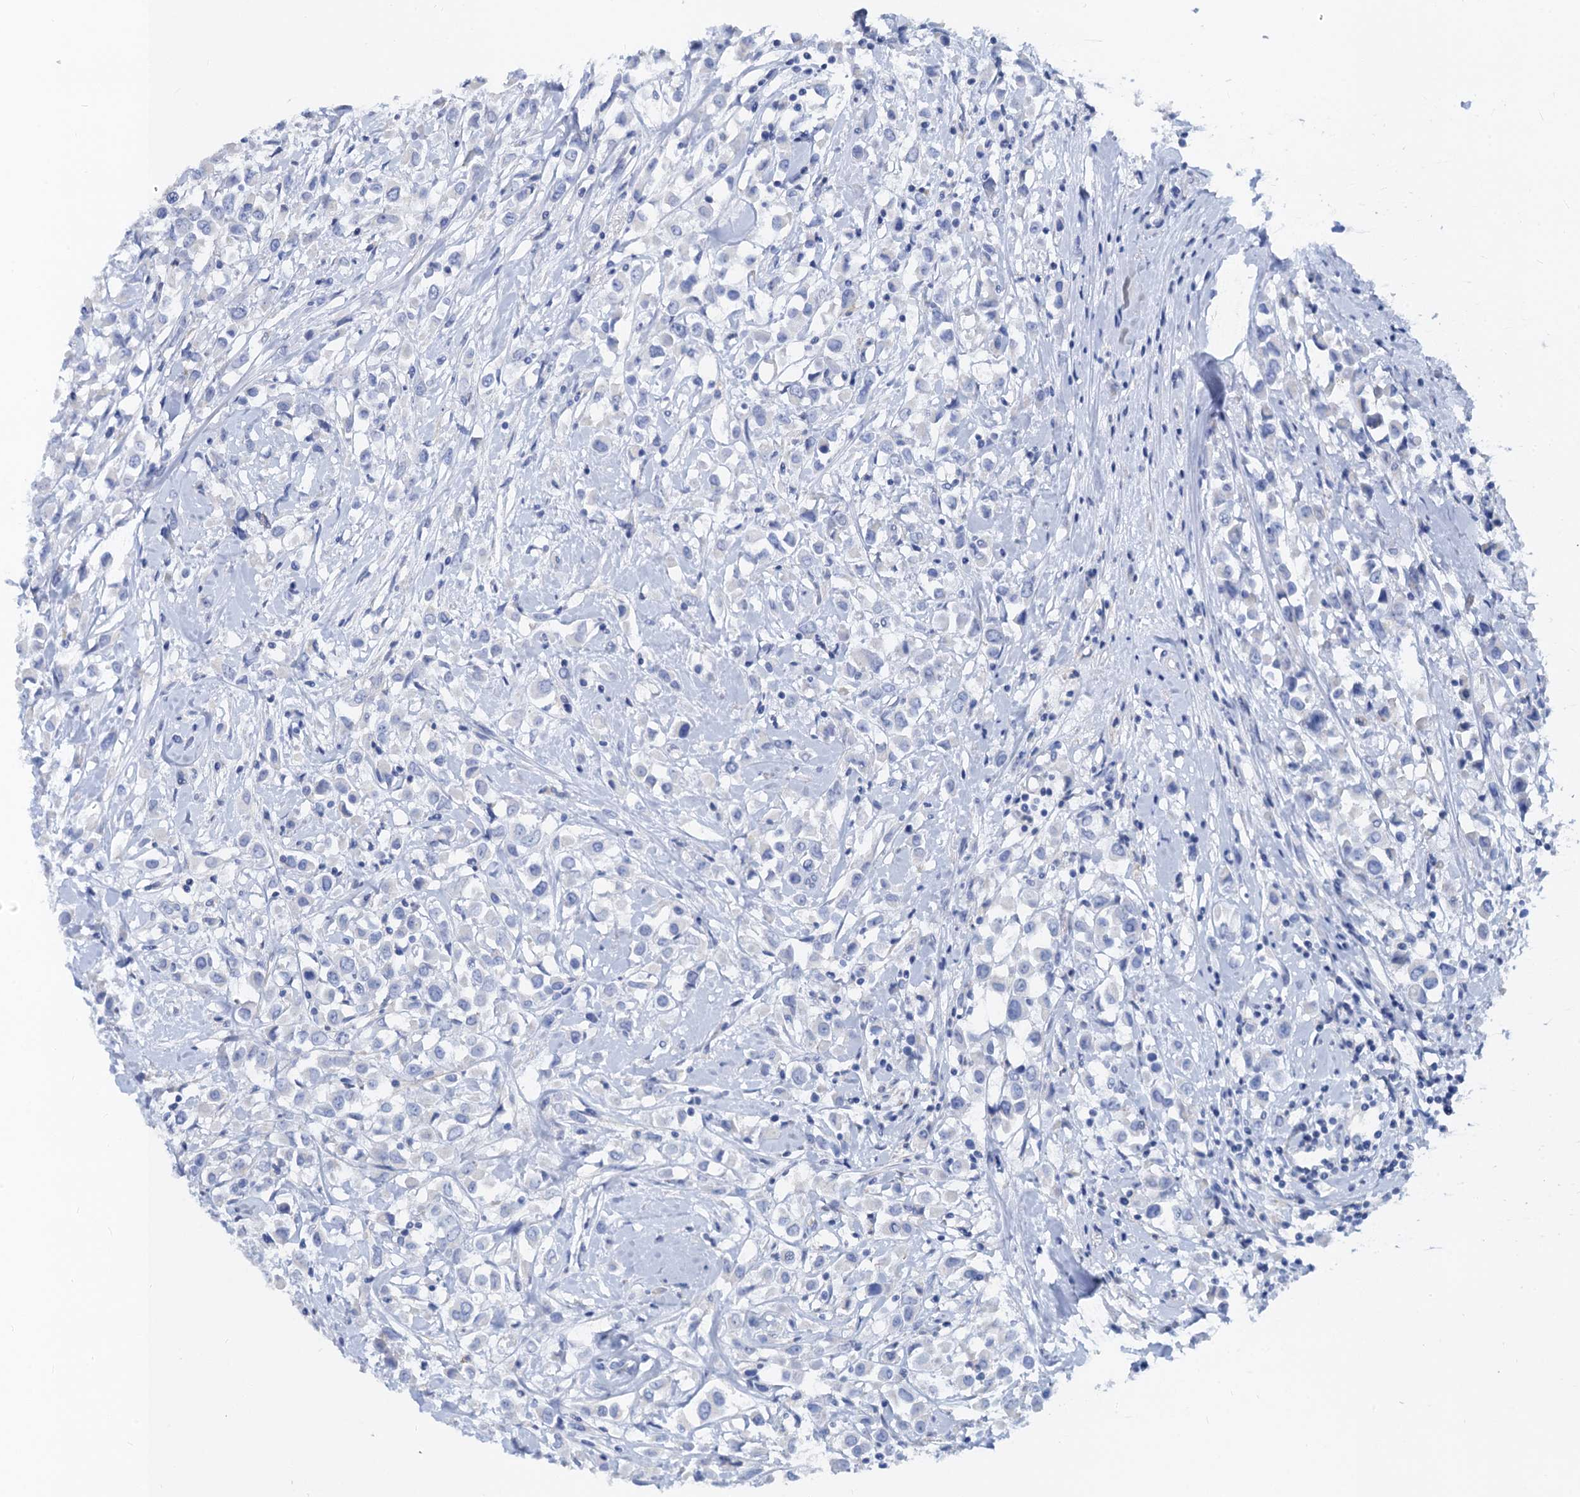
{"staining": {"intensity": "negative", "quantity": "none", "location": "none"}, "tissue": "breast cancer", "cell_type": "Tumor cells", "image_type": "cancer", "snomed": [{"axis": "morphology", "description": "Duct carcinoma"}, {"axis": "topography", "description": "Breast"}], "caption": "DAB (3,3'-diaminobenzidine) immunohistochemical staining of infiltrating ductal carcinoma (breast) shows no significant expression in tumor cells.", "gene": "RBP3", "patient": {"sex": "female", "age": 87}}